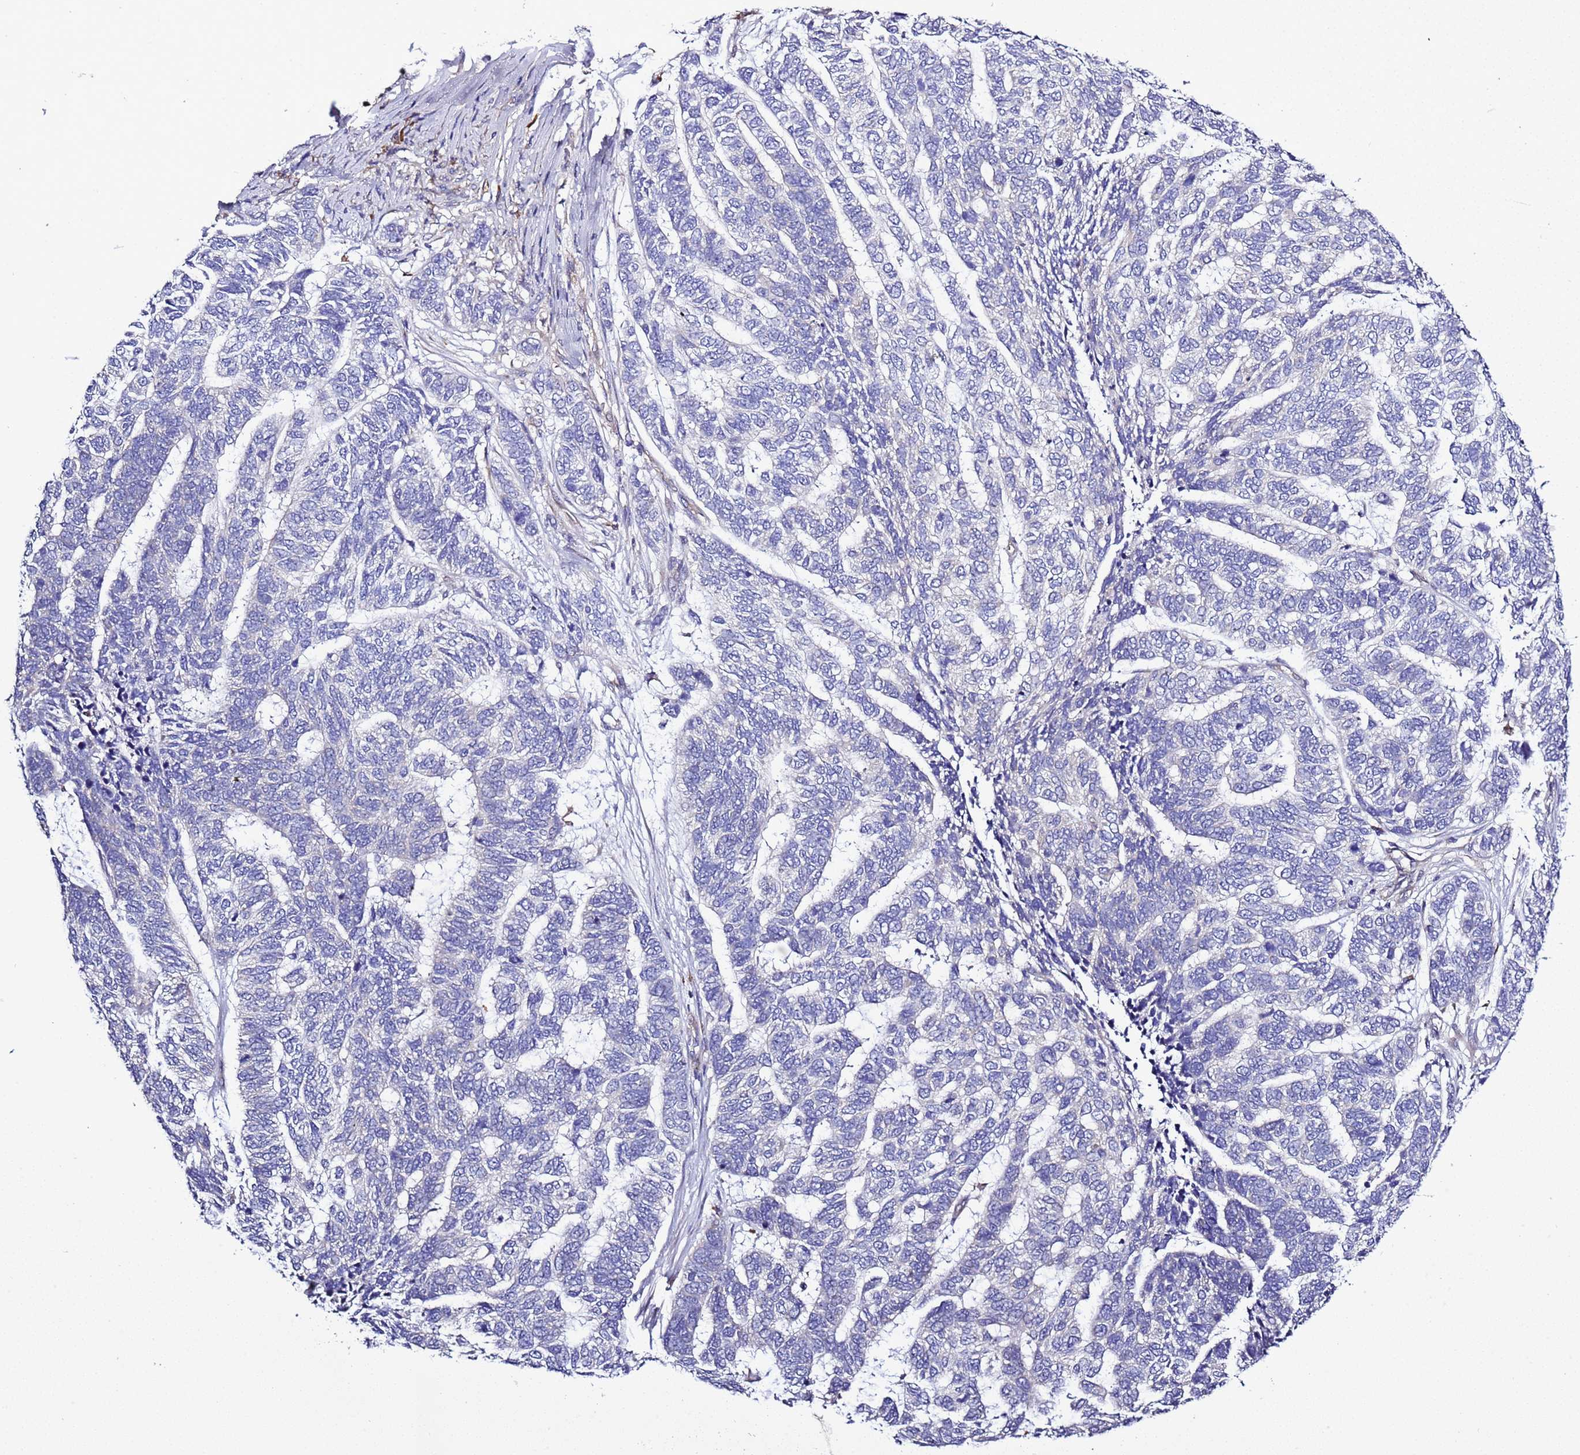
{"staining": {"intensity": "negative", "quantity": "none", "location": "none"}, "tissue": "skin cancer", "cell_type": "Tumor cells", "image_type": "cancer", "snomed": [{"axis": "morphology", "description": "Basal cell carcinoma"}, {"axis": "topography", "description": "Skin"}], "caption": "IHC histopathology image of skin cancer (basal cell carcinoma) stained for a protein (brown), which shows no positivity in tumor cells. Nuclei are stained in blue.", "gene": "SPCS1", "patient": {"sex": "female", "age": 65}}